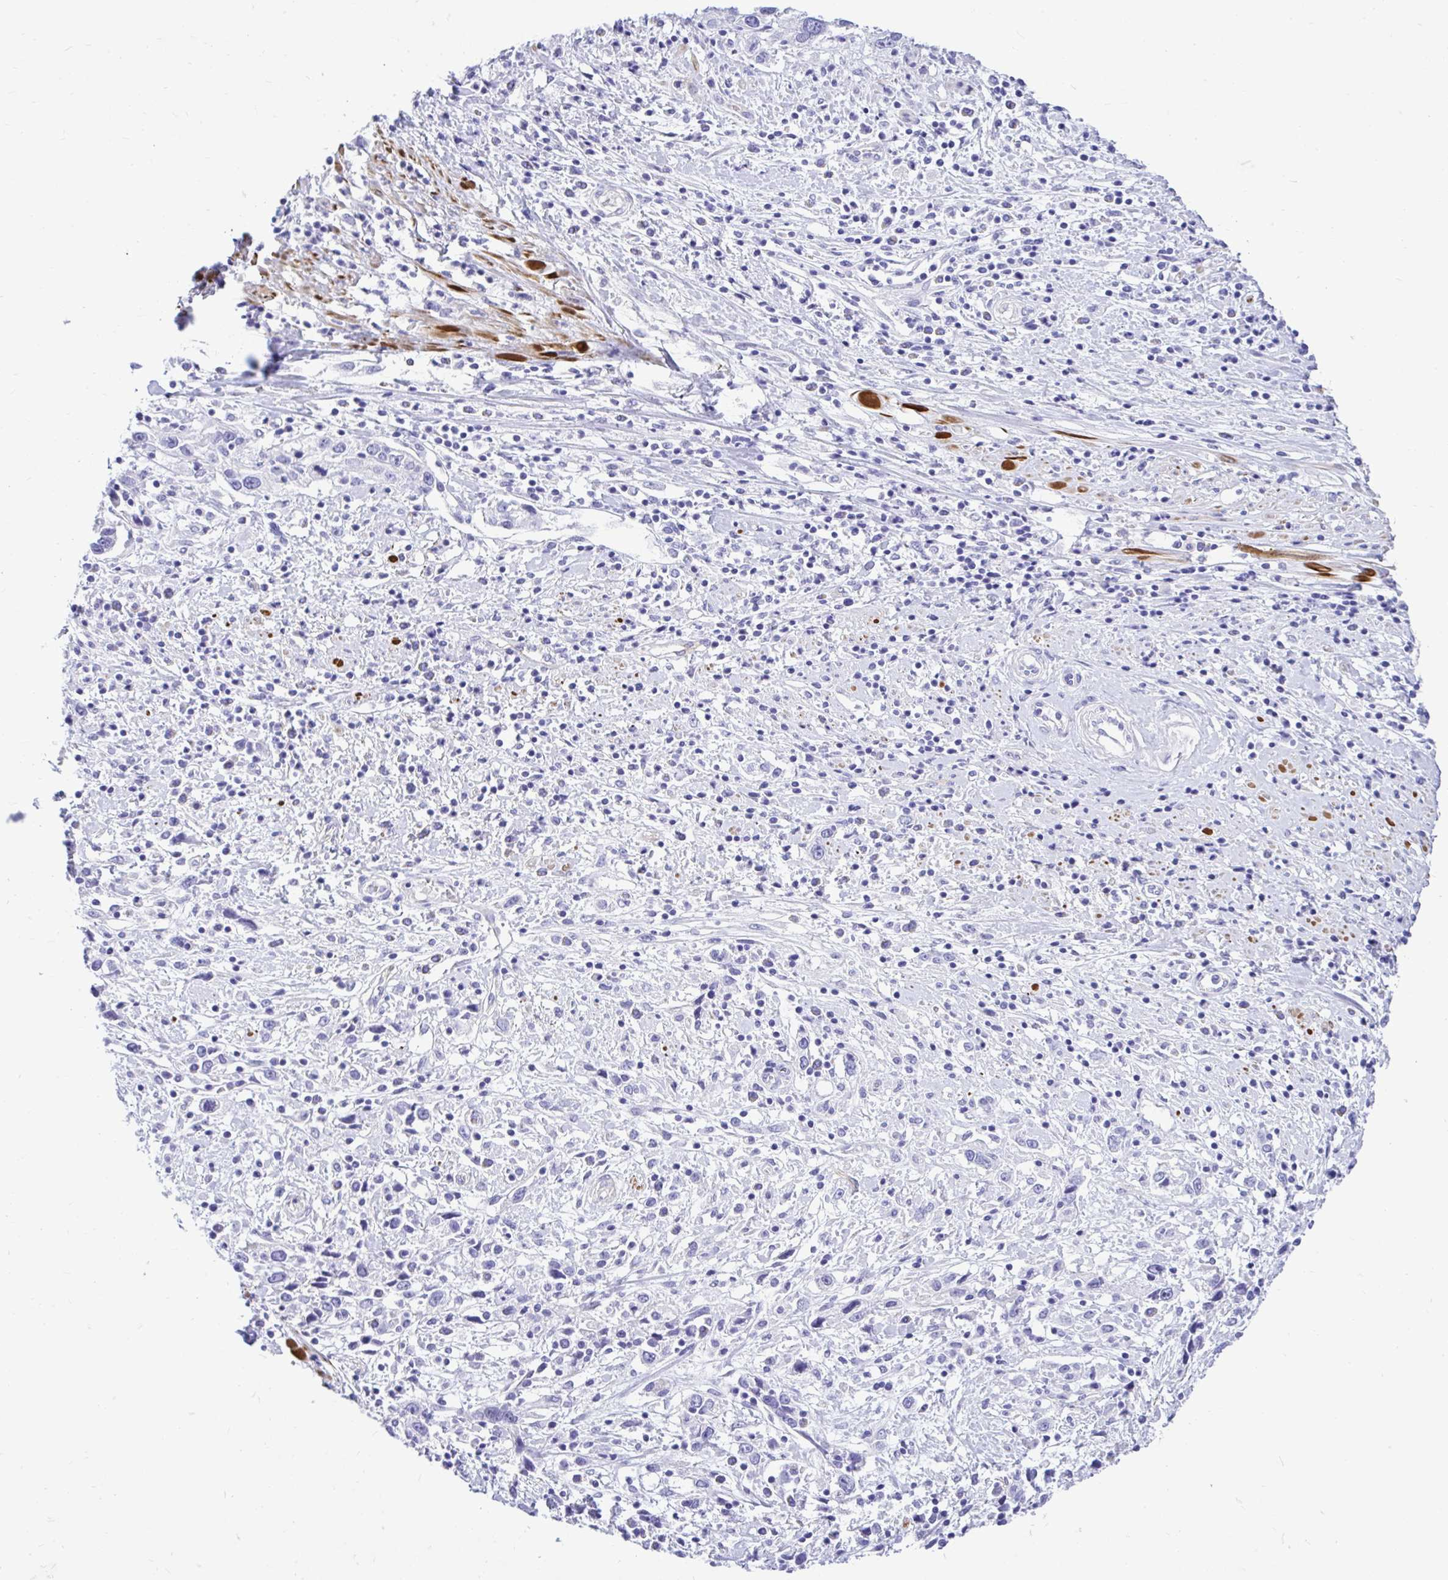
{"staining": {"intensity": "negative", "quantity": "none", "location": "none"}, "tissue": "cervical cancer", "cell_type": "Tumor cells", "image_type": "cancer", "snomed": [{"axis": "morphology", "description": "Adenocarcinoma, NOS"}, {"axis": "topography", "description": "Cervix"}], "caption": "Tumor cells show no significant staining in cervical cancer.", "gene": "ABCG2", "patient": {"sex": "female", "age": 40}}